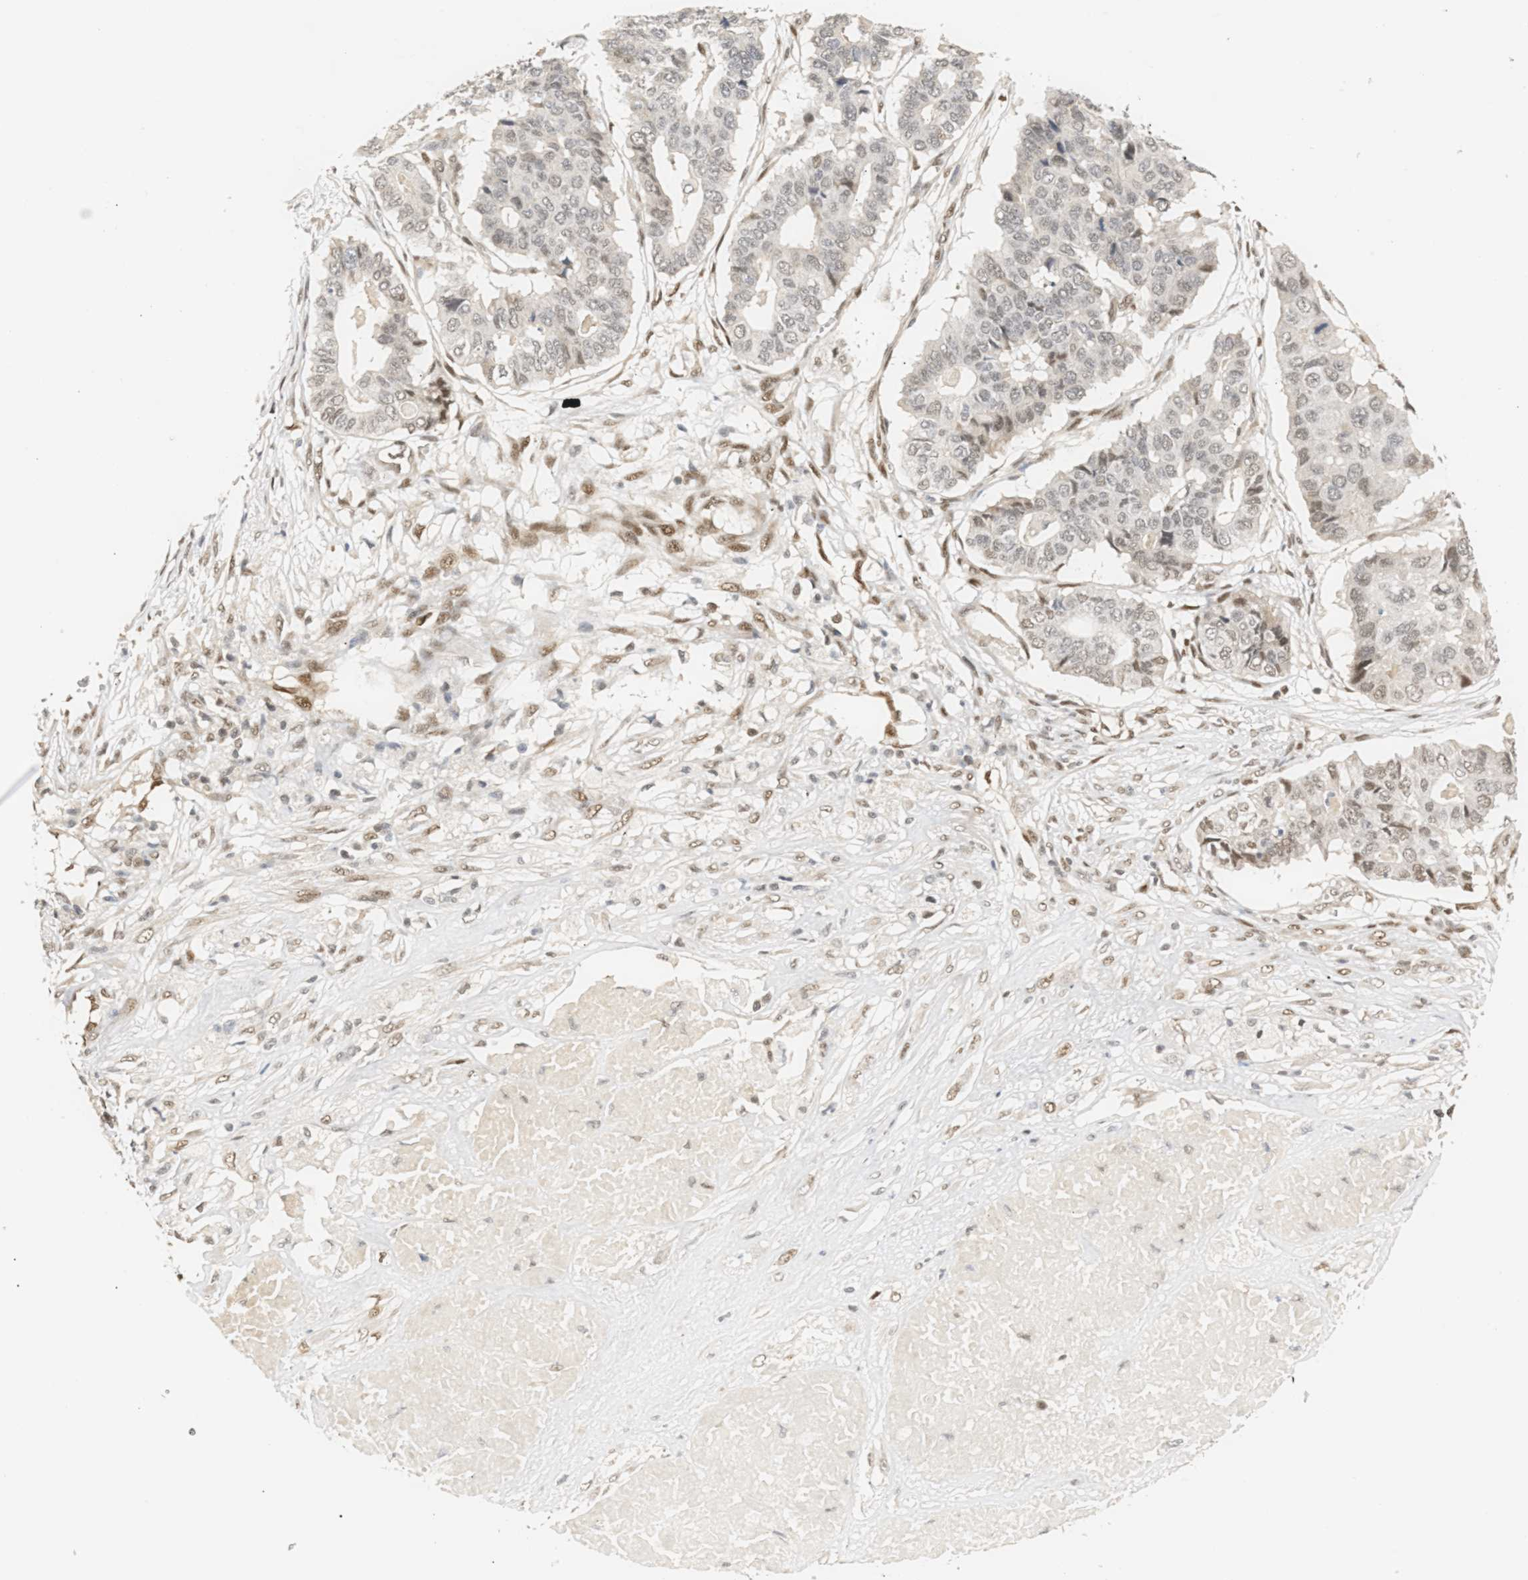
{"staining": {"intensity": "weak", "quantity": "25%-75%", "location": "nuclear"}, "tissue": "pancreatic cancer", "cell_type": "Tumor cells", "image_type": "cancer", "snomed": [{"axis": "morphology", "description": "Adenocarcinoma, NOS"}, {"axis": "topography", "description": "Pancreas"}], "caption": "Immunohistochemical staining of human adenocarcinoma (pancreatic) shows weak nuclear protein expression in about 25%-75% of tumor cells. The protein is shown in brown color, while the nuclei are stained blue.", "gene": "SSBP2", "patient": {"sex": "male", "age": 50}}